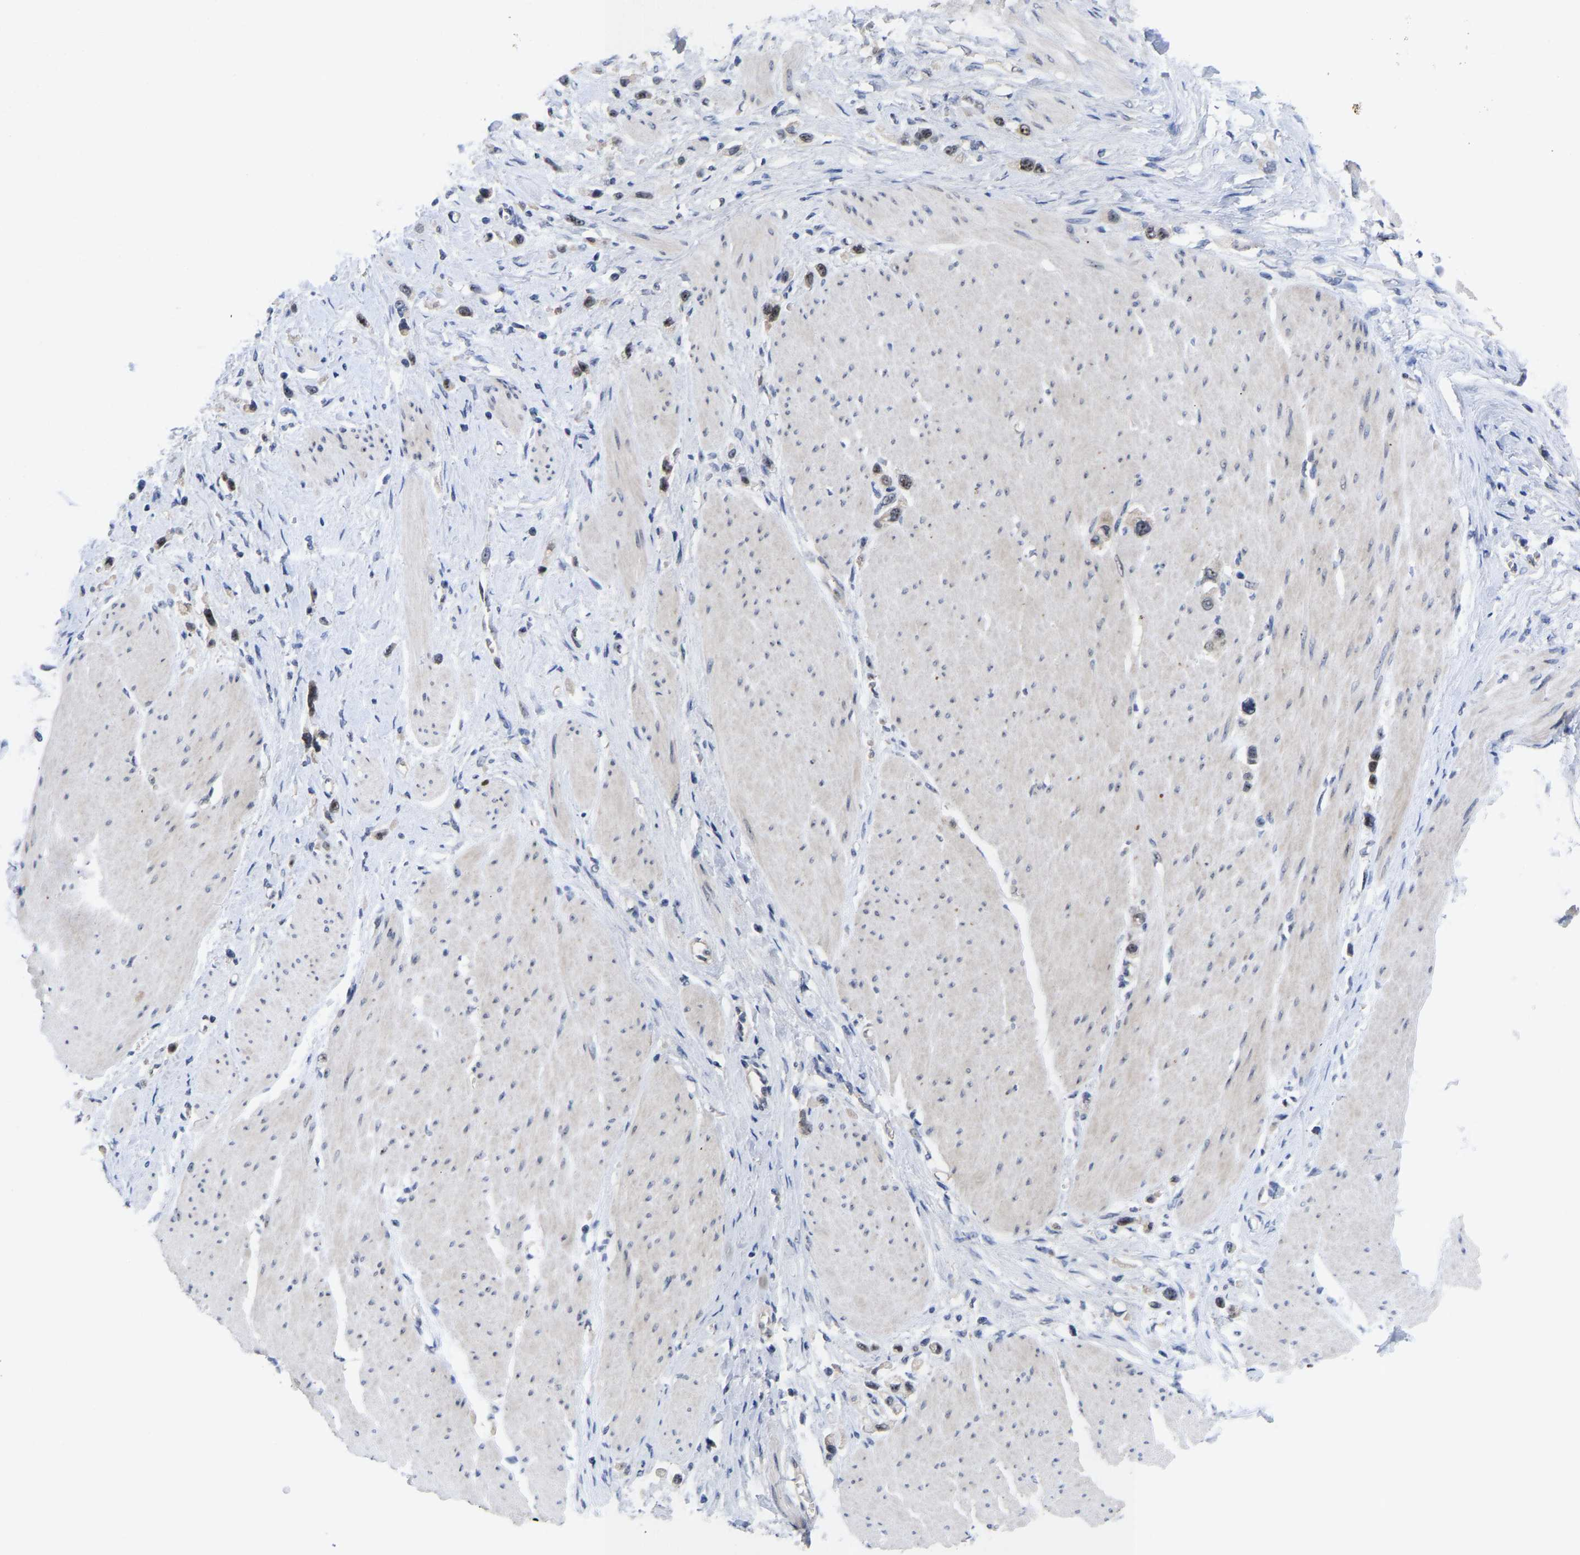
{"staining": {"intensity": "weak", "quantity": ">75%", "location": "nuclear"}, "tissue": "stomach cancer", "cell_type": "Tumor cells", "image_type": "cancer", "snomed": [{"axis": "morphology", "description": "Adenocarcinoma, NOS"}, {"axis": "topography", "description": "Stomach"}], "caption": "The photomicrograph shows immunohistochemical staining of stomach cancer (adenocarcinoma). There is weak nuclear staining is appreciated in about >75% of tumor cells.", "gene": "NLE1", "patient": {"sex": "female", "age": 65}}